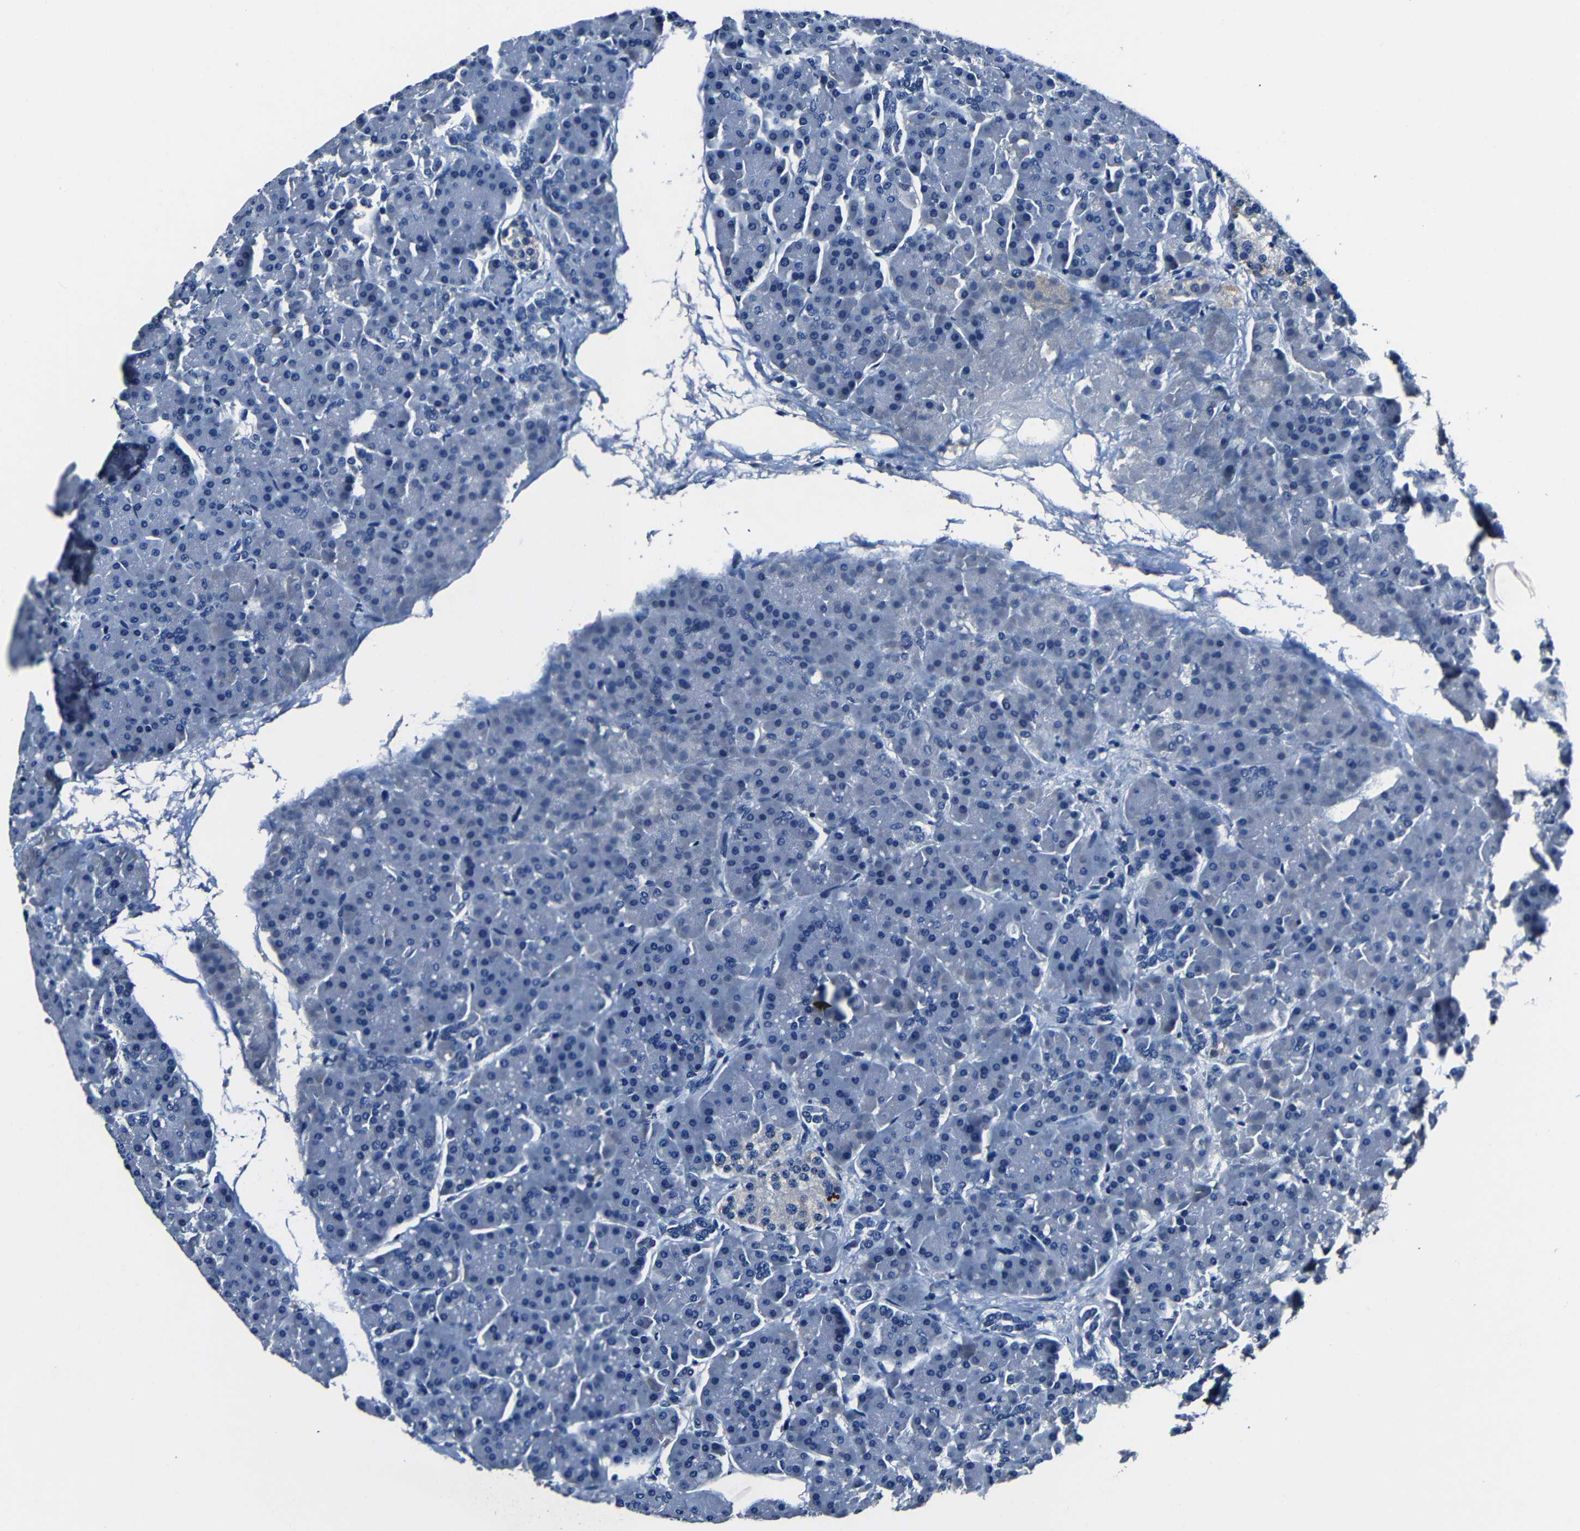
{"staining": {"intensity": "negative", "quantity": "none", "location": "none"}, "tissue": "pancreas", "cell_type": "Exocrine glandular cells", "image_type": "normal", "snomed": [{"axis": "morphology", "description": "Normal tissue, NOS"}, {"axis": "topography", "description": "Pancreas"}], "caption": "Exocrine glandular cells are negative for brown protein staining in benign pancreas. Nuclei are stained in blue.", "gene": "NCMAP", "patient": {"sex": "female", "age": 70}}